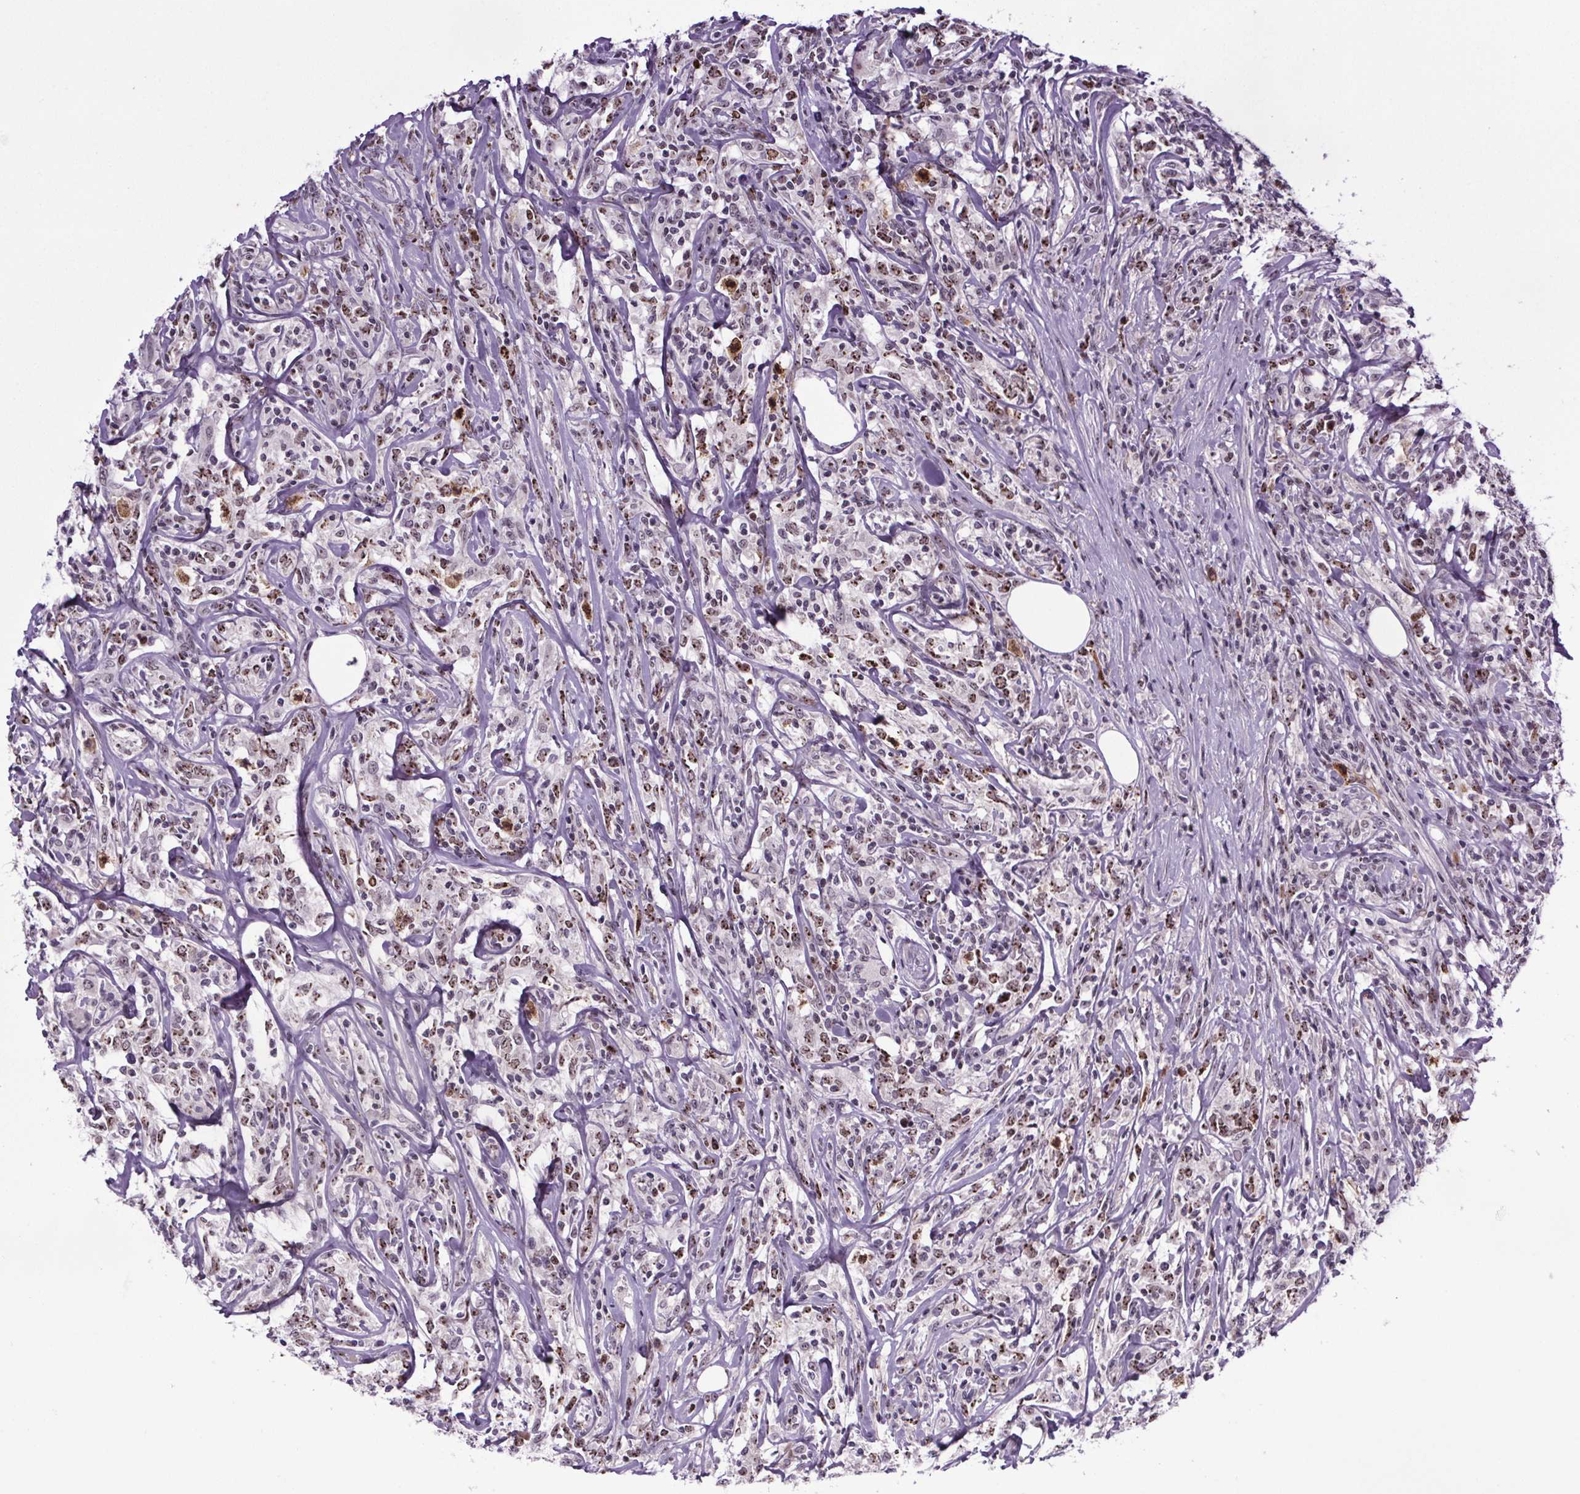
{"staining": {"intensity": "moderate", "quantity": "25%-75%", "location": "nuclear"}, "tissue": "lymphoma", "cell_type": "Tumor cells", "image_type": "cancer", "snomed": [{"axis": "morphology", "description": "Malignant lymphoma, non-Hodgkin's type, High grade"}, {"axis": "topography", "description": "Lymph node"}], "caption": "The micrograph shows immunohistochemical staining of lymphoma. There is moderate nuclear staining is identified in about 25%-75% of tumor cells. (Brightfield microscopy of DAB IHC at high magnification).", "gene": "ATMIN", "patient": {"sex": "female", "age": 84}}